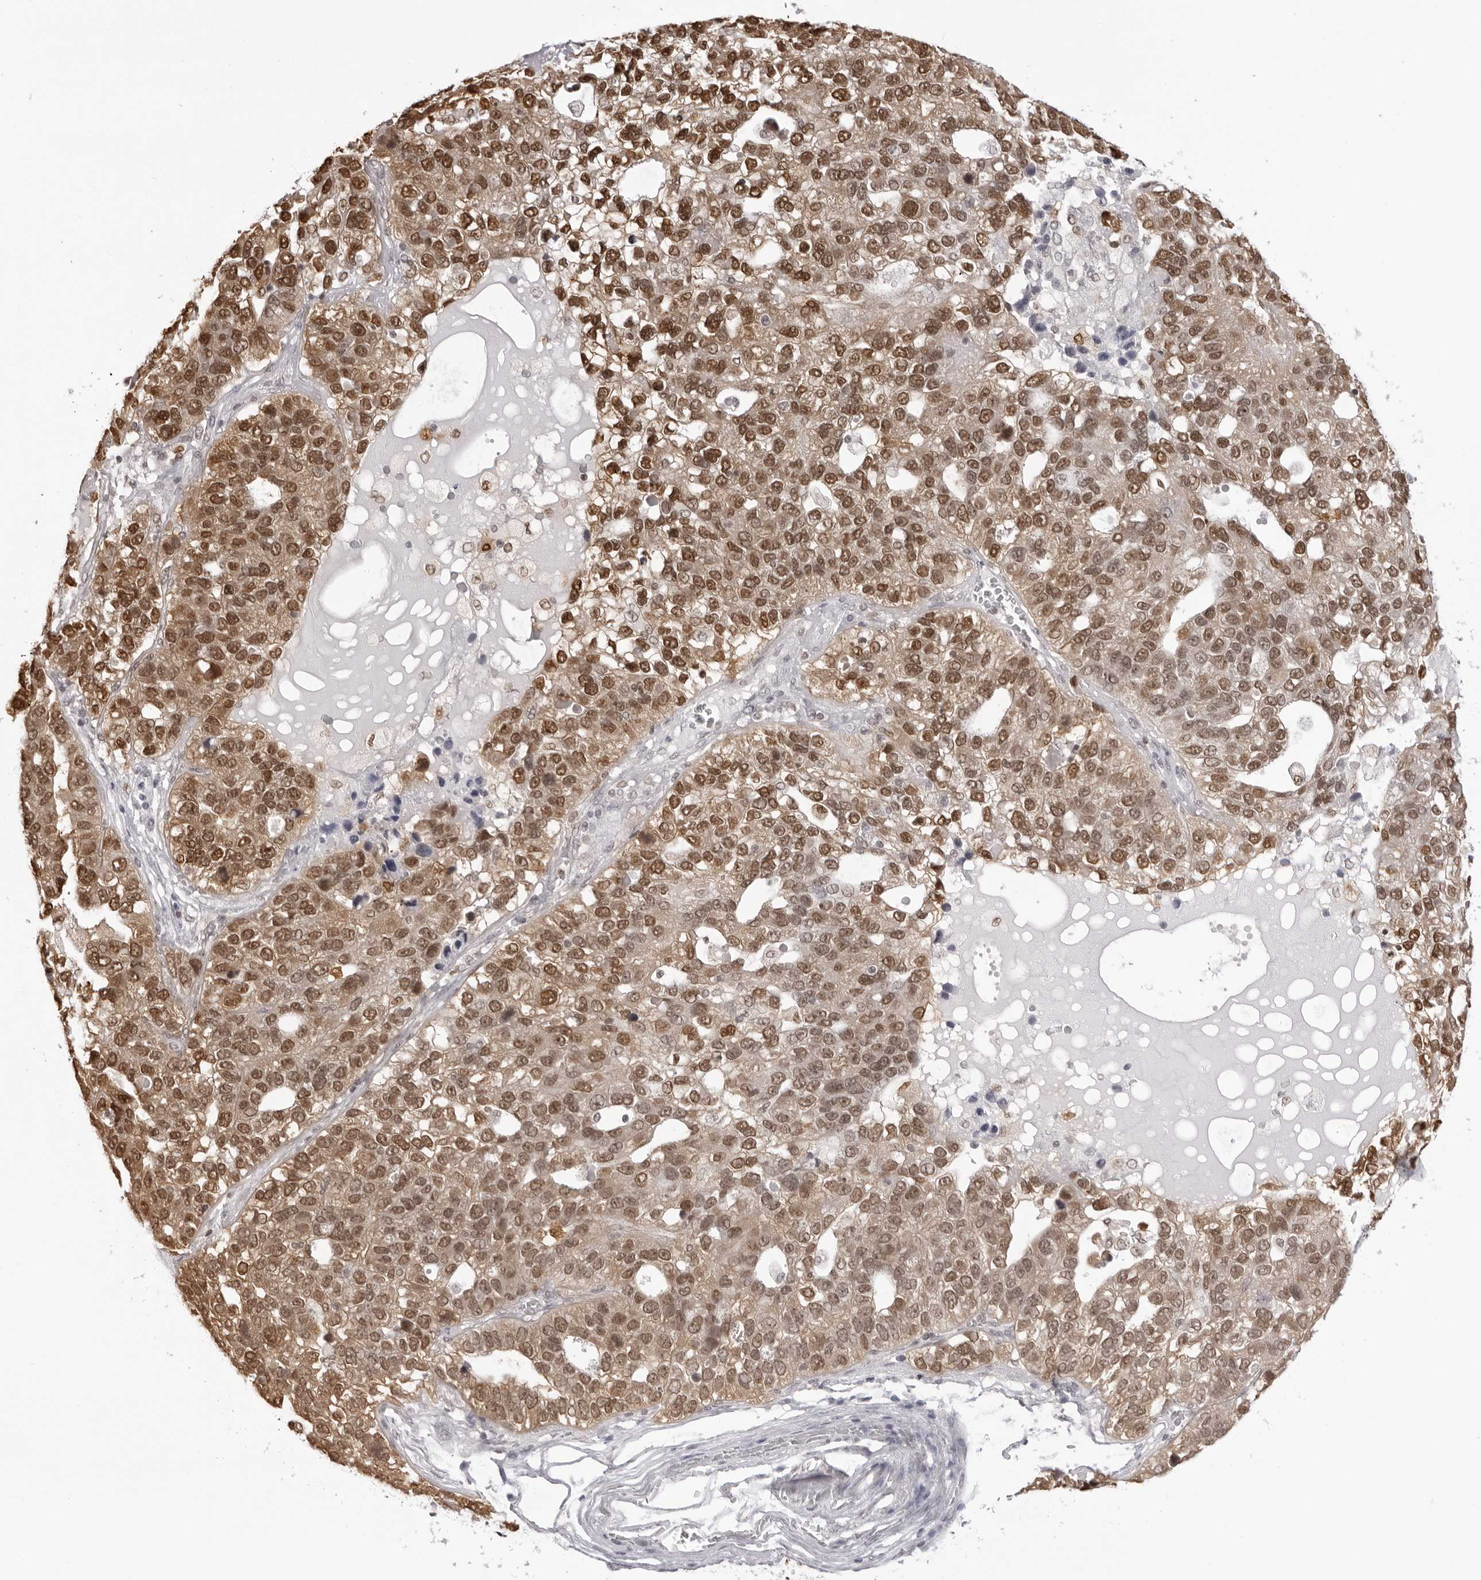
{"staining": {"intensity": "moderate", "quantity": ">75%", "location": "cytoplasmic/membranous,nuclear"}, "tissue": "pancreatic cancer", "cell_type": "Tumor cells", "image_type": "cancer", "snomed": [{"axis": "morphology", "description": "Adenocarcinoma, NOS"}, {"axis": "topography", "description": "Pancreas"}], "caption": "Human adenocarcinoma (pancreatic) stained with a protein marker displays moderate staining in tumor cells.", "gene": "HSPA4", "patient": {"sex": "female", "age": 61}}